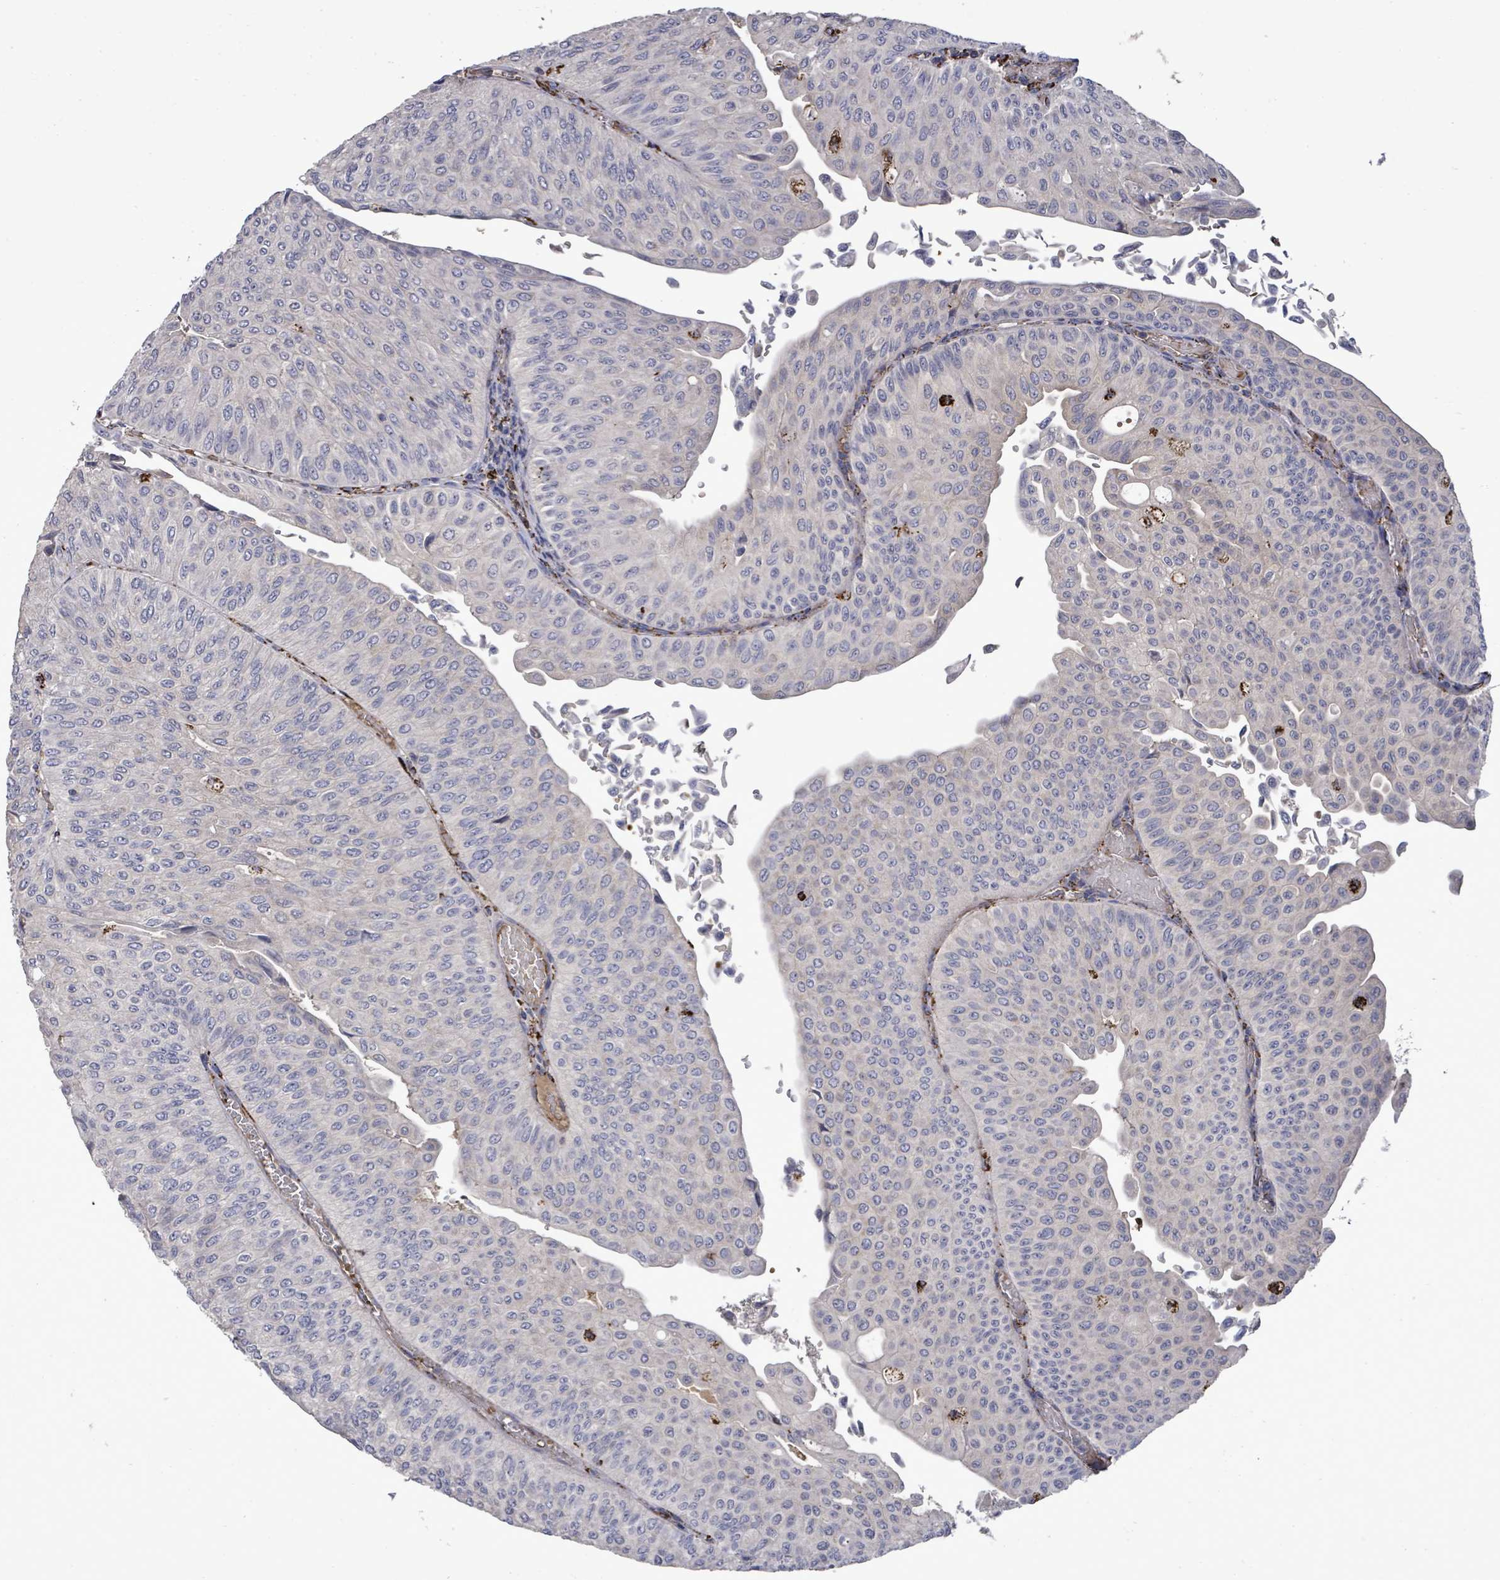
{"staining": {"intensity": "negative", "quantity": "none", "location": "none"}, "tissue": "urothelial cancer", "cell_type": "Tumor cells", "image_type": "cancer", "snomed": [{"axis": "morphology", "description": "Urothelial carcinoma, NOS"}, {"axis": "topography", "description": "Urinary bladder"}], "caption": "DAB immunohistochemical staining of human urothelial cancer displays no significant staining in tumor cells. (DAB immunohistochemistry, high magnification).", "gene": "MTMR12", "patient": {"sex": "male", "age": 59}}